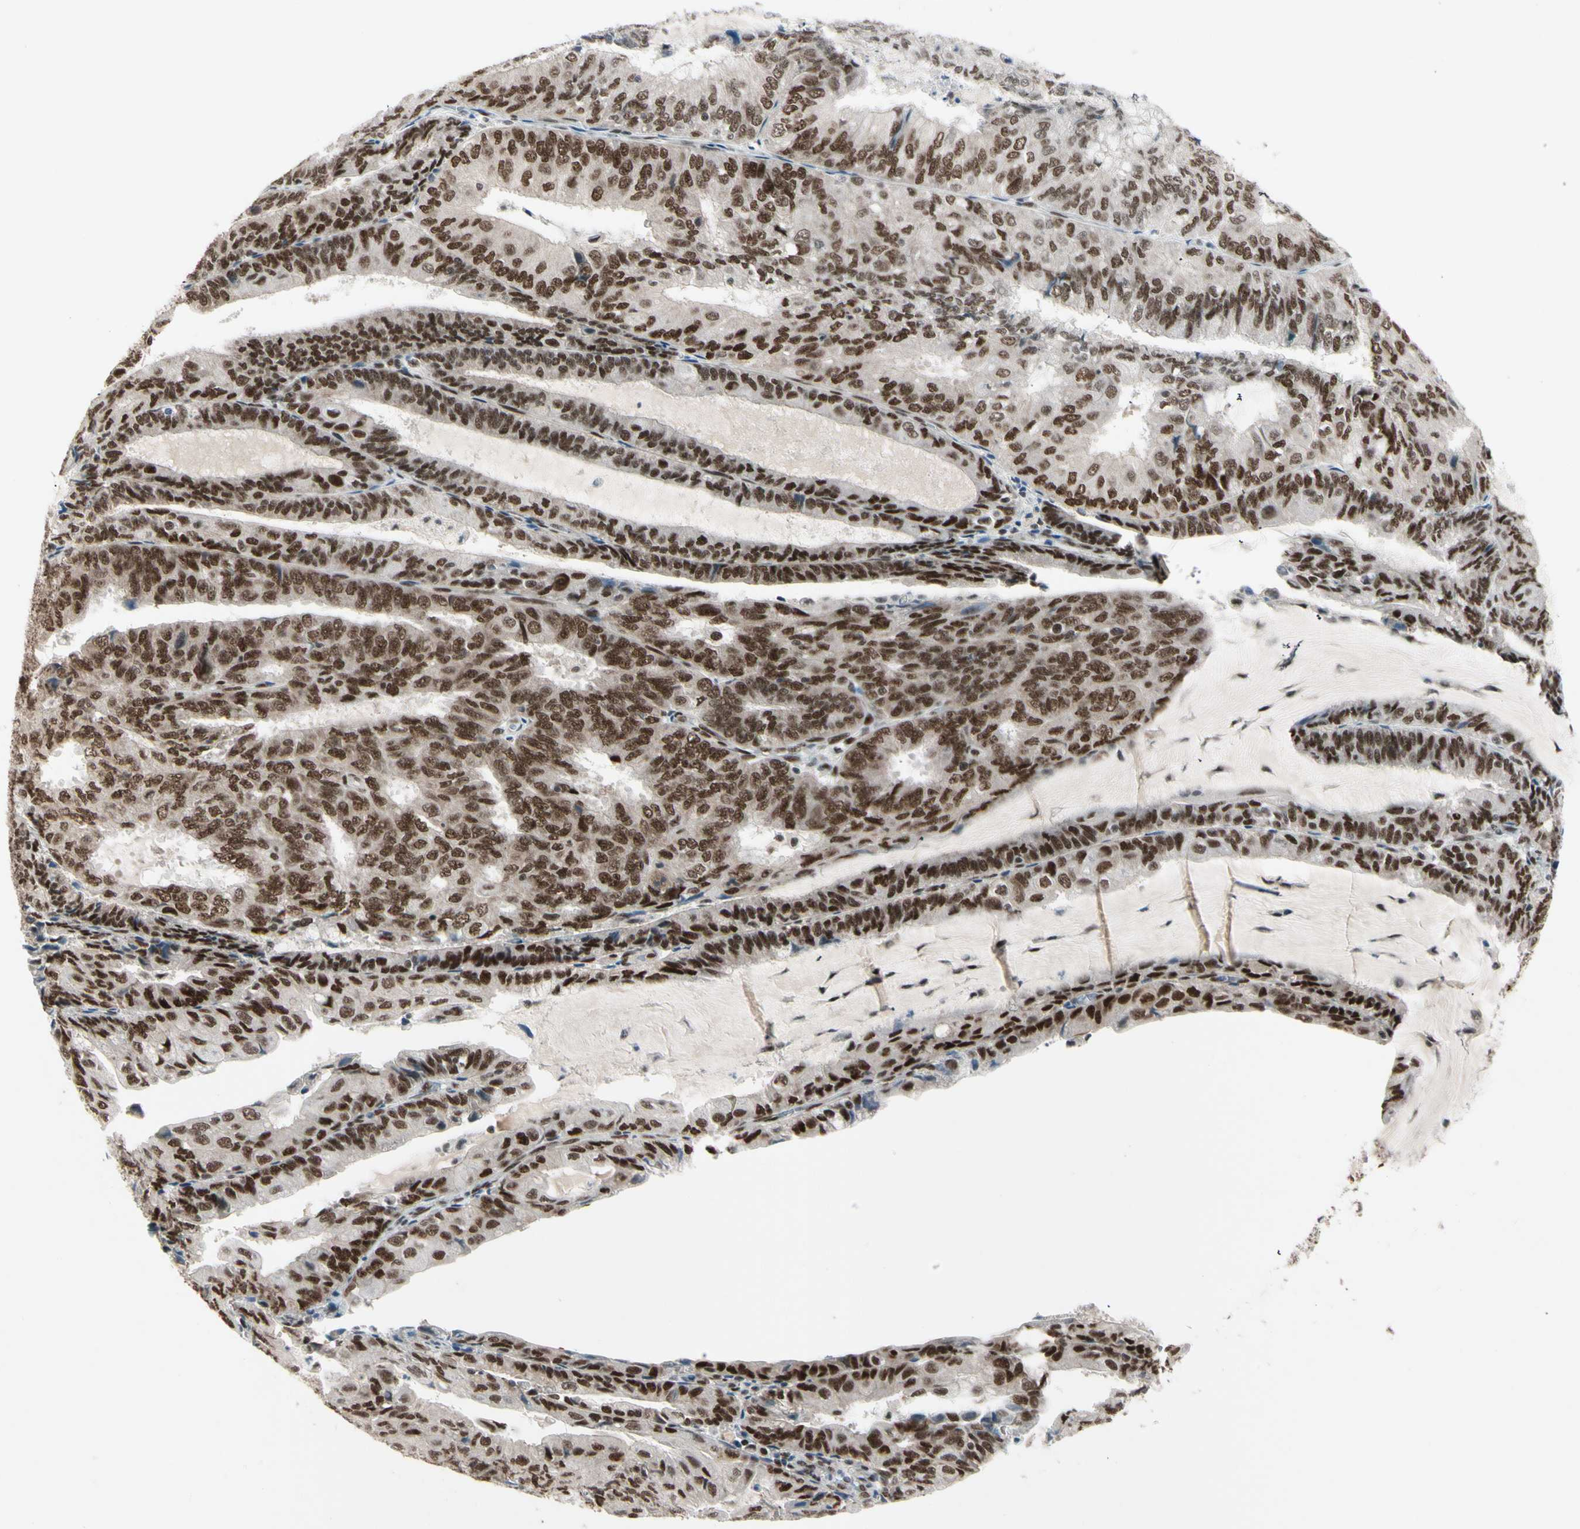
{"staining": {"intensity": "strong", "quantity": ">75%", "location": "nuclear"}, "tissue": "endometrial cancer", "cell_type": "Tumor cells", "image_type": "cancer", "snomed": [{"axis": "morphology", "description": "Adenocarcinoma, NOS"}, {"axis": "topography", "description": "Endometrium"}], "caption": "Adenocarcinoma (endometrial) was stained to show a protein in brown. There is high levels of strong nuclear positivity in about >75% of tumor cells. Immunohistochemistry (ihc) stains the protein of interest in brown and the nuclei are stained blue.", "gene": "CHAMP1", "patient": {"sex": "female", "age": 81}}